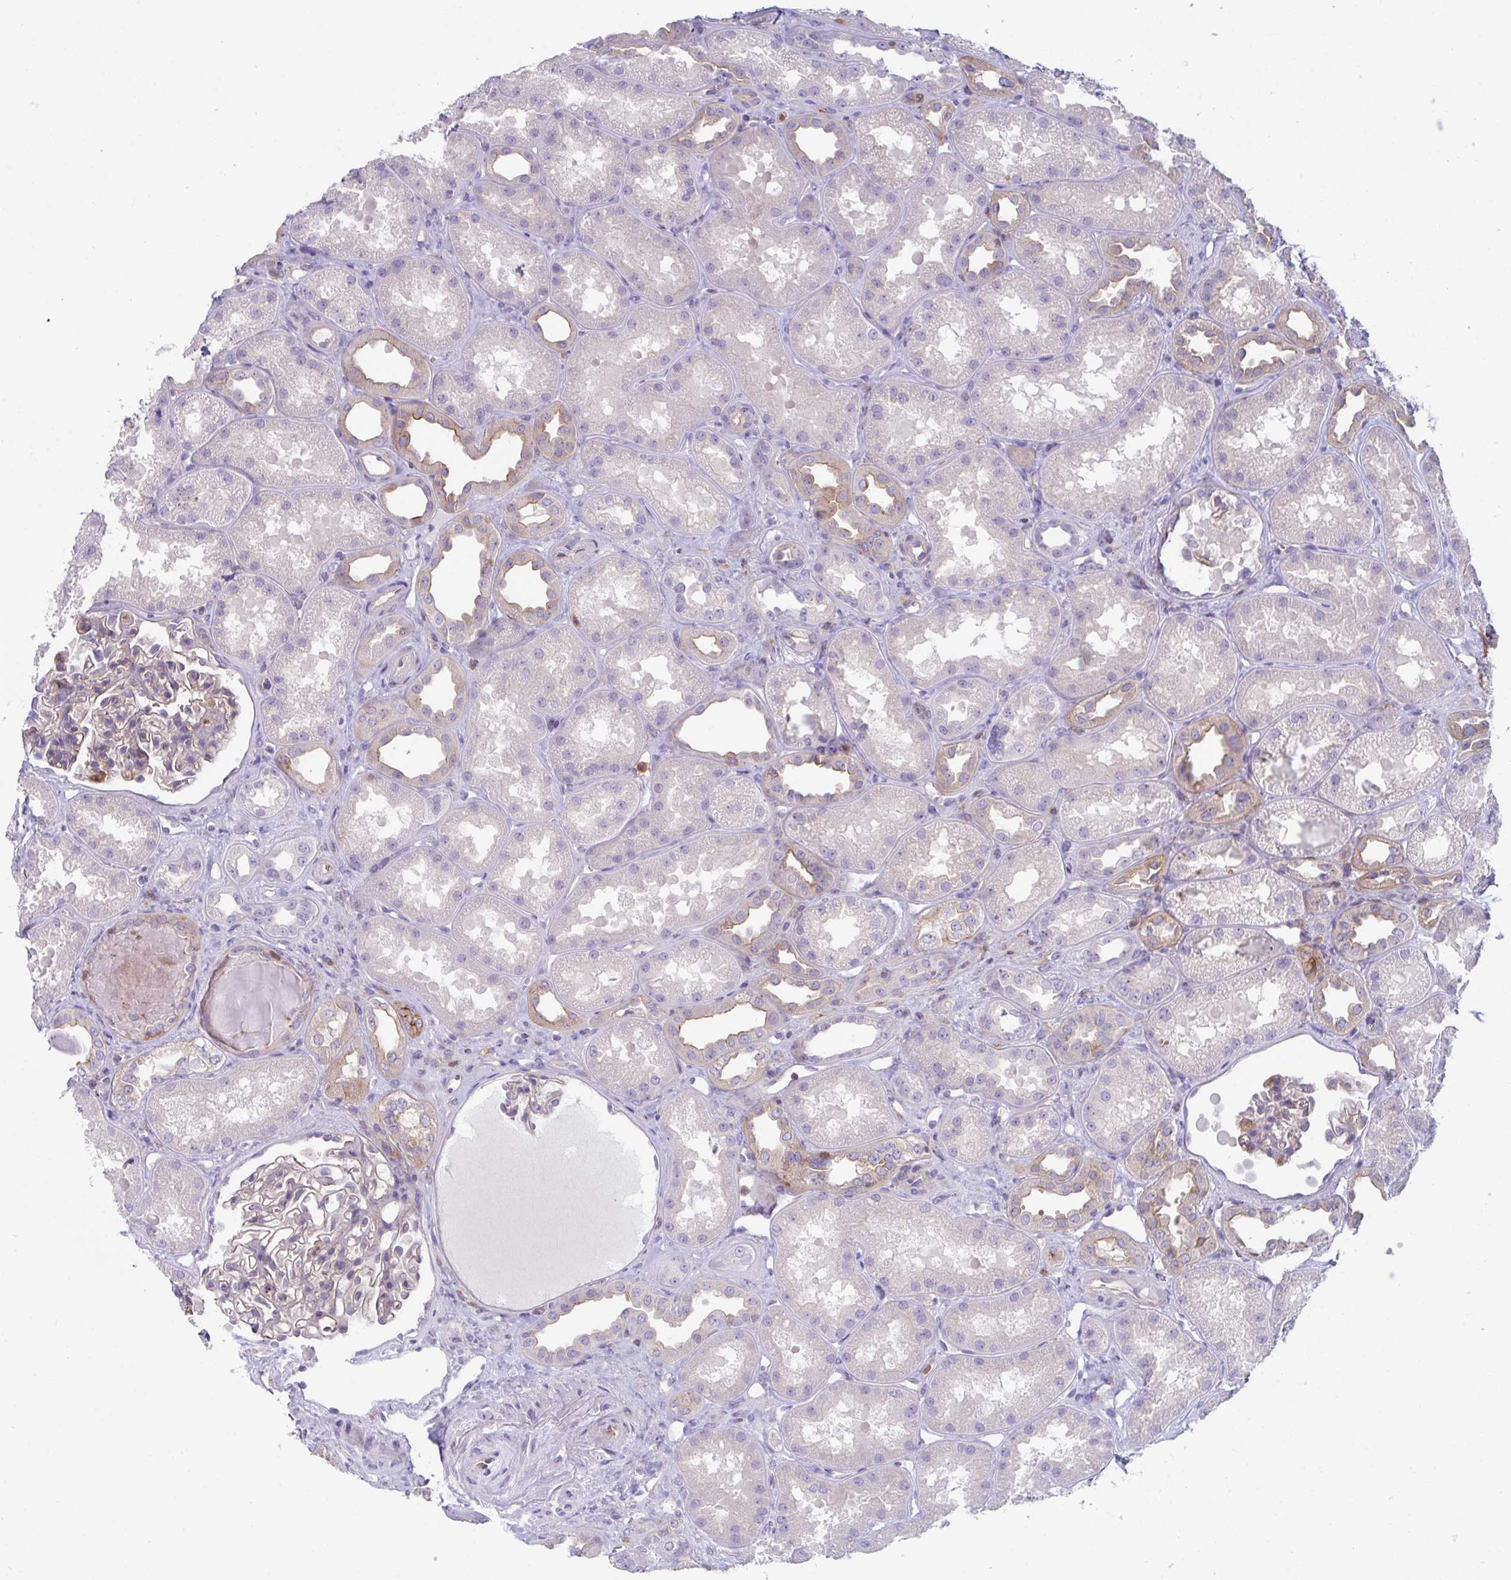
{"staining": {"intensity": "weak", "quantity": "25%-75%", "location": "cytoplasmic/membranous"}, "tissue": "kidney", "cell_type": "Cells in glomeruli", "image_type": "normal", "snomed": [{"axis": "morphology", "description": "Normal tissue, NOS"}, {"axis": "topography", "description": "Kidney"}], "caption": "DAB (3,3'-diaminobenzidine) immunohistochemical staining of benign human kidney displays weak cytoplasmic/membranous protein positivity in approximately 25%-75% of cells in glomeruli.", "gene": "DISP2", "patient": {"sex": "male", "age": 61}}